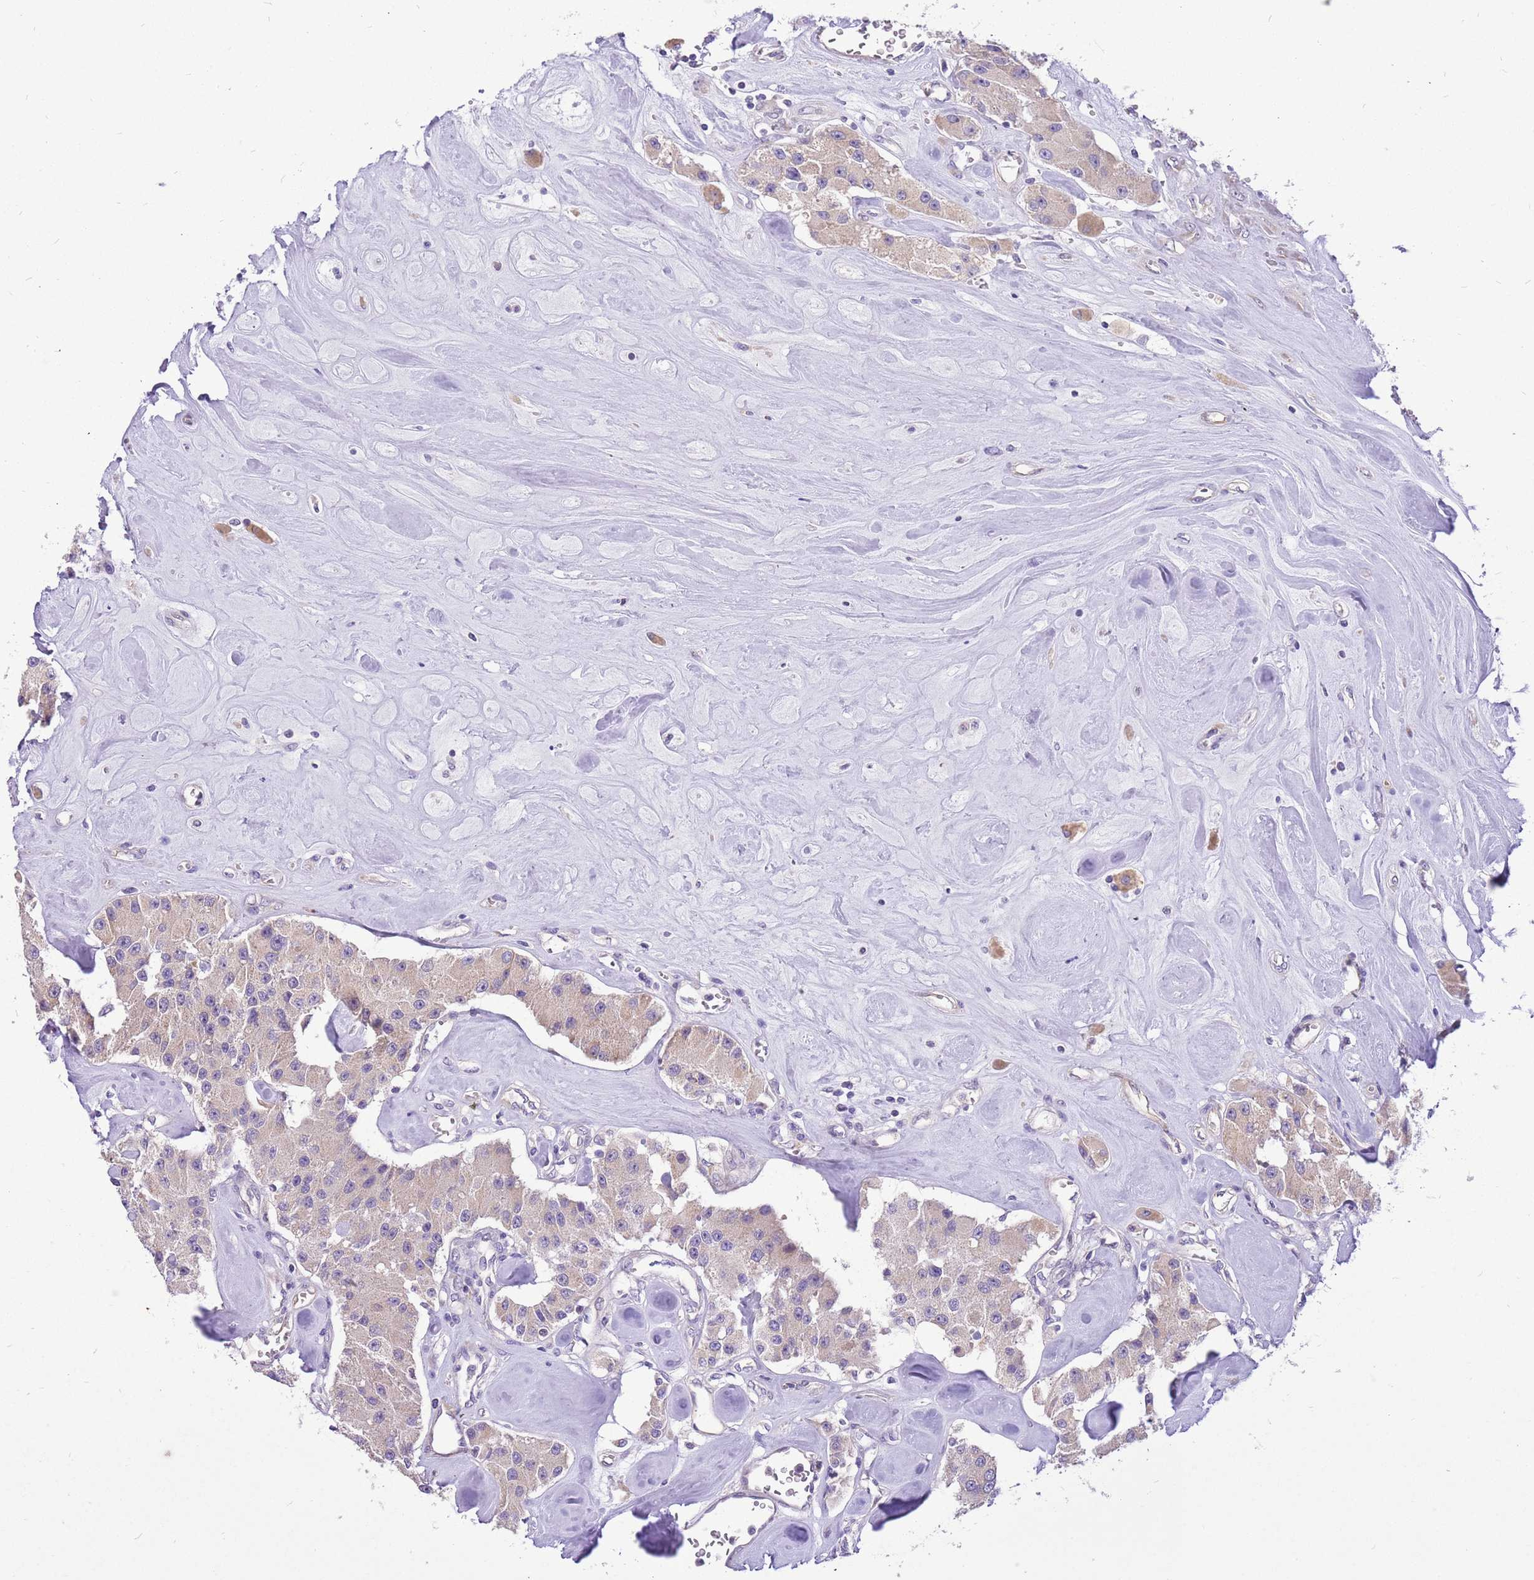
{"staining": {"intensity": "weak", "quantity": "<25%", "location": "cytoplasmic/membranous"}, "tissue": "carcinoid", "cell_type": "Tumor cells", "image_type": "cancer", "snomed": [{"axis": "morphology", "description": "Carcinoid, malignant, NOS"}, {"axis": "topography", "description": "Pancreas"}], "caption": "Immunohistochemical staining of human carcinoid exhibits no significant positivity in tumor cells.", "gene": "GLCE", "patient": {"sex": "male", "age": 41}}